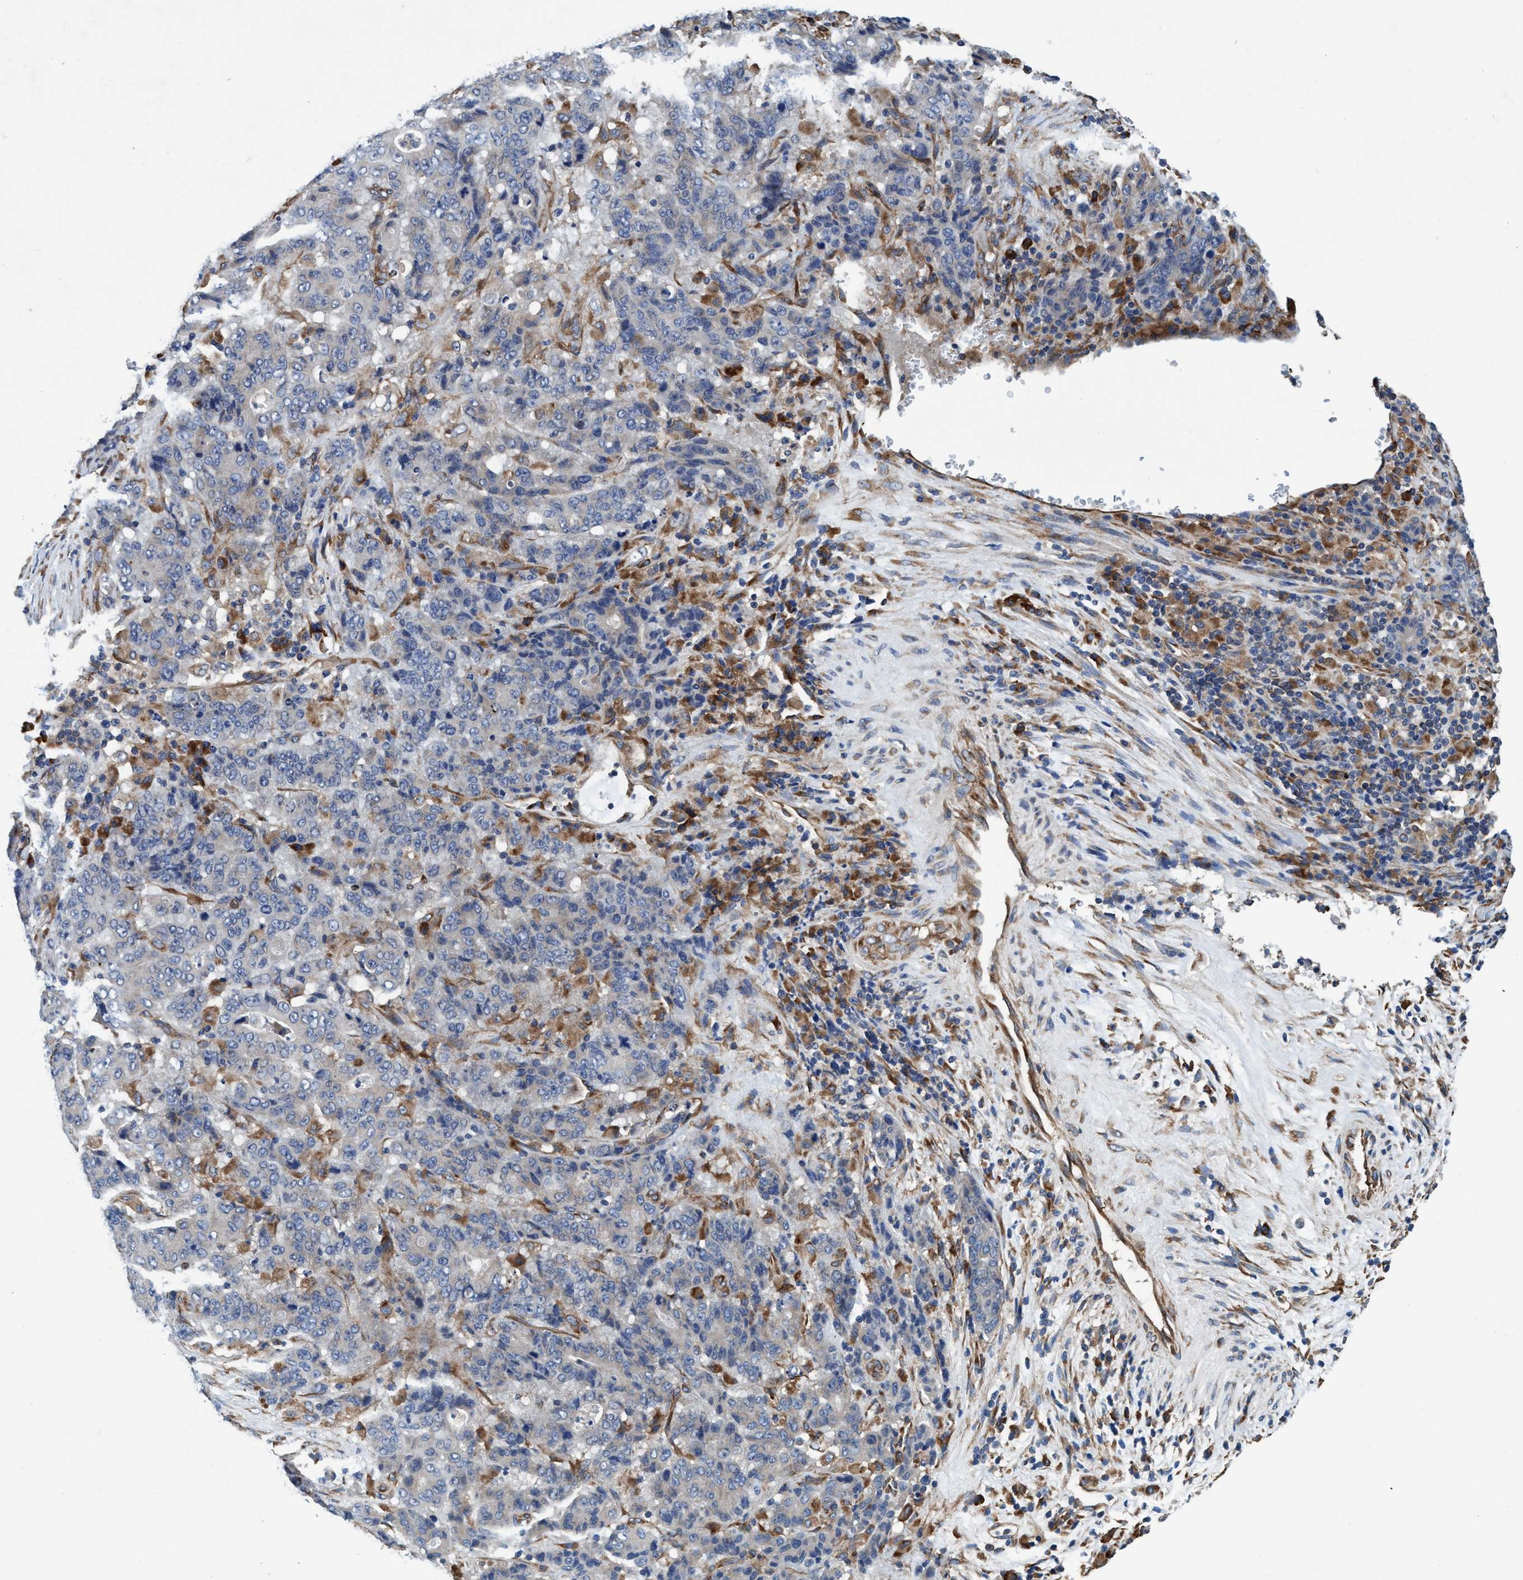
{"staining": {"intensity": "negative", "quantity": "none", "location": "none"}, "tissue": "stomach cancer", "cell_type": "Tumor cells", "image_type": "cancer", "snomed": [{"axis": "morphology", "description": "Adenocarcinoma, NOS"}, {"axis": "topography", "description": "Stomach"}], "caption": "This photomicrograph is of stomach adenocarcinoma stained with IHC to label a protein in brown with the nuclei are counter-stained blue. There is no staining in tumor cells.", "gene": "ENDOG", "patient": {"sex": "female", "age": 73}}